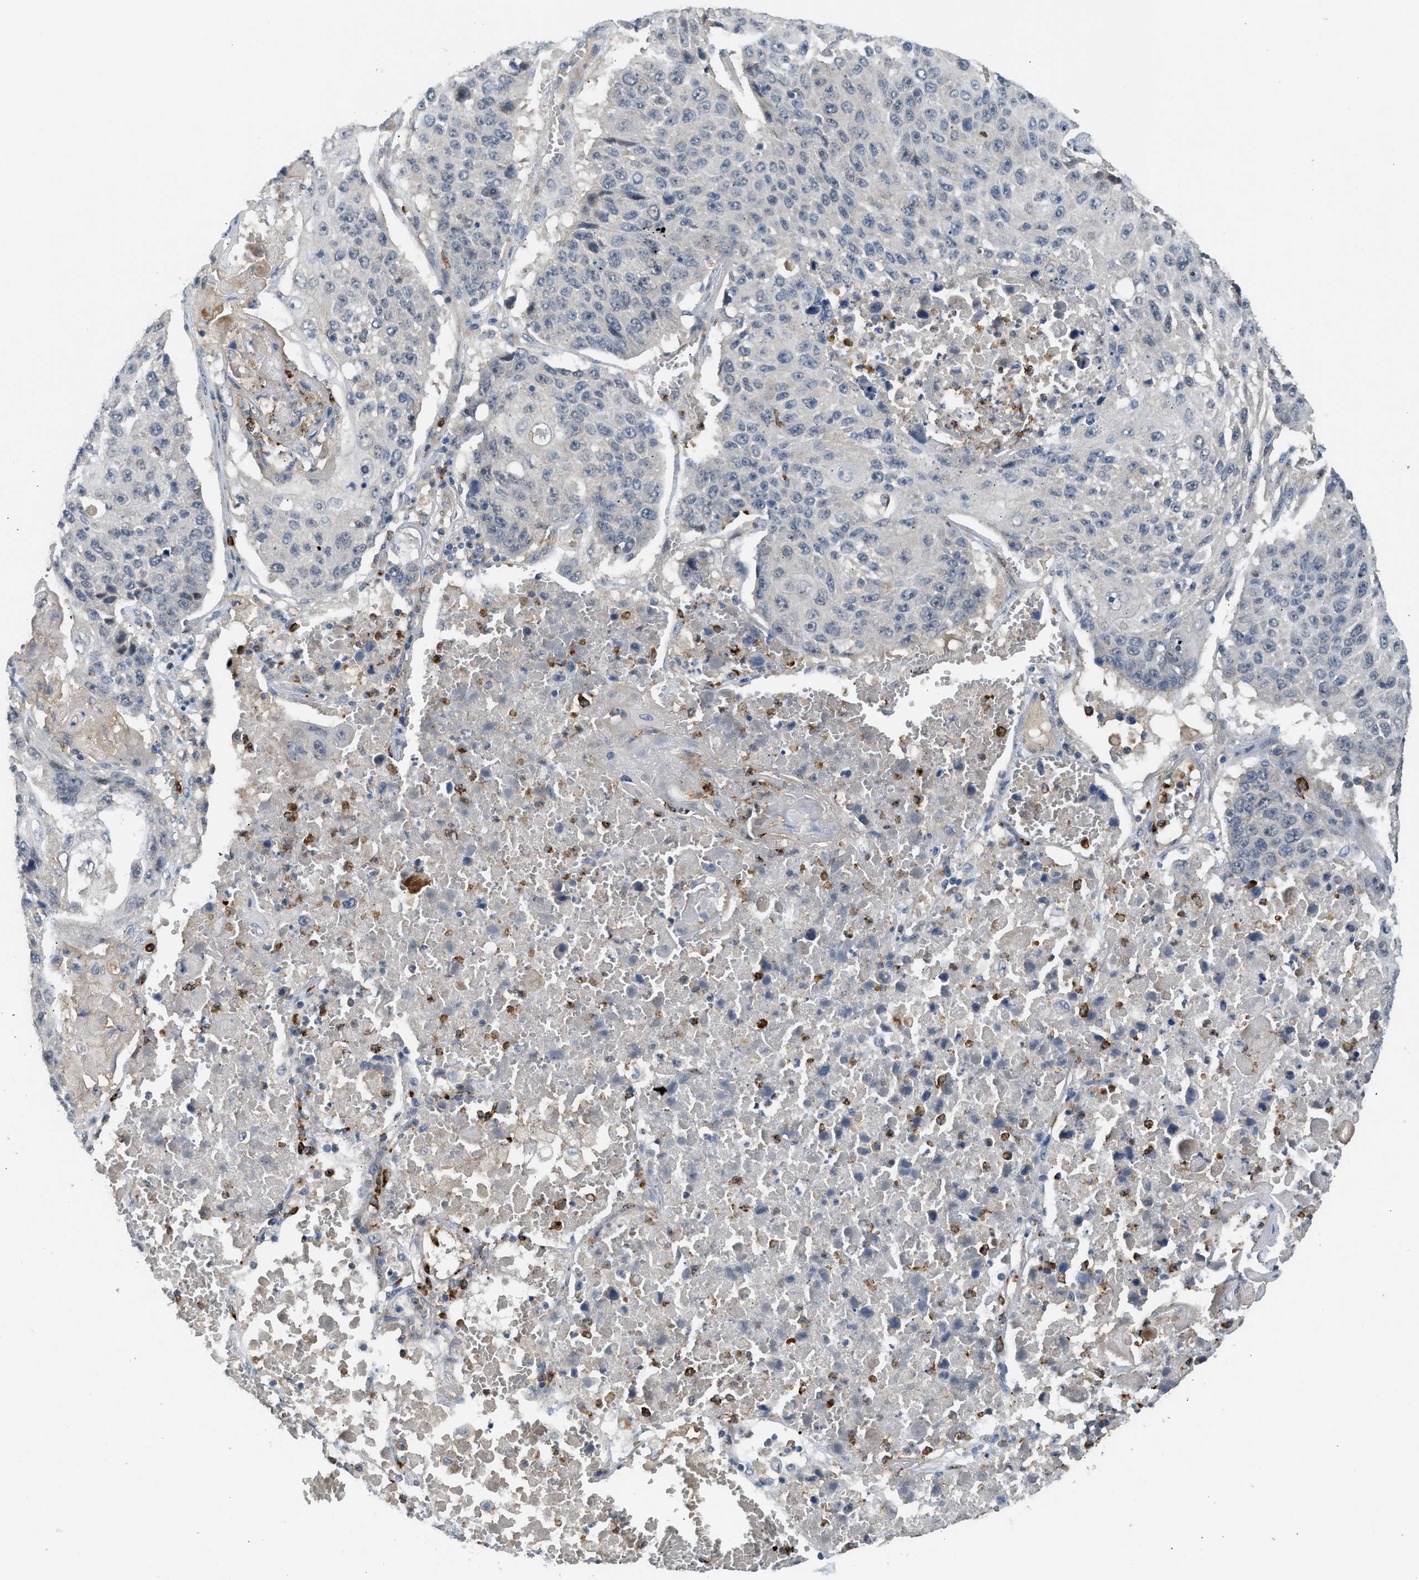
{"staining": {"intensity": "negative", "quantity": "none", "location": "none"}, "tissue": "lung cancer", "cell_type": "Tumor cells", "image_type": "cancer", "snomed": [{"axis": "morphology", "description": "Squamous cell carcinoma, NOS"}, {"axis": "topography", "description": "Lung"}], "caption": "An IHC photomicrograph of lung cancer (squamous cell carcinoma) is shown. There is no staining in tumor cells of lung cancer (squamous cell carcinoma). (Immunohistochemistry (ihc), brightfield microscopy, high magnification).", "gene": "RHBDF2", "patient": {"sex": "male", "age": 61}}